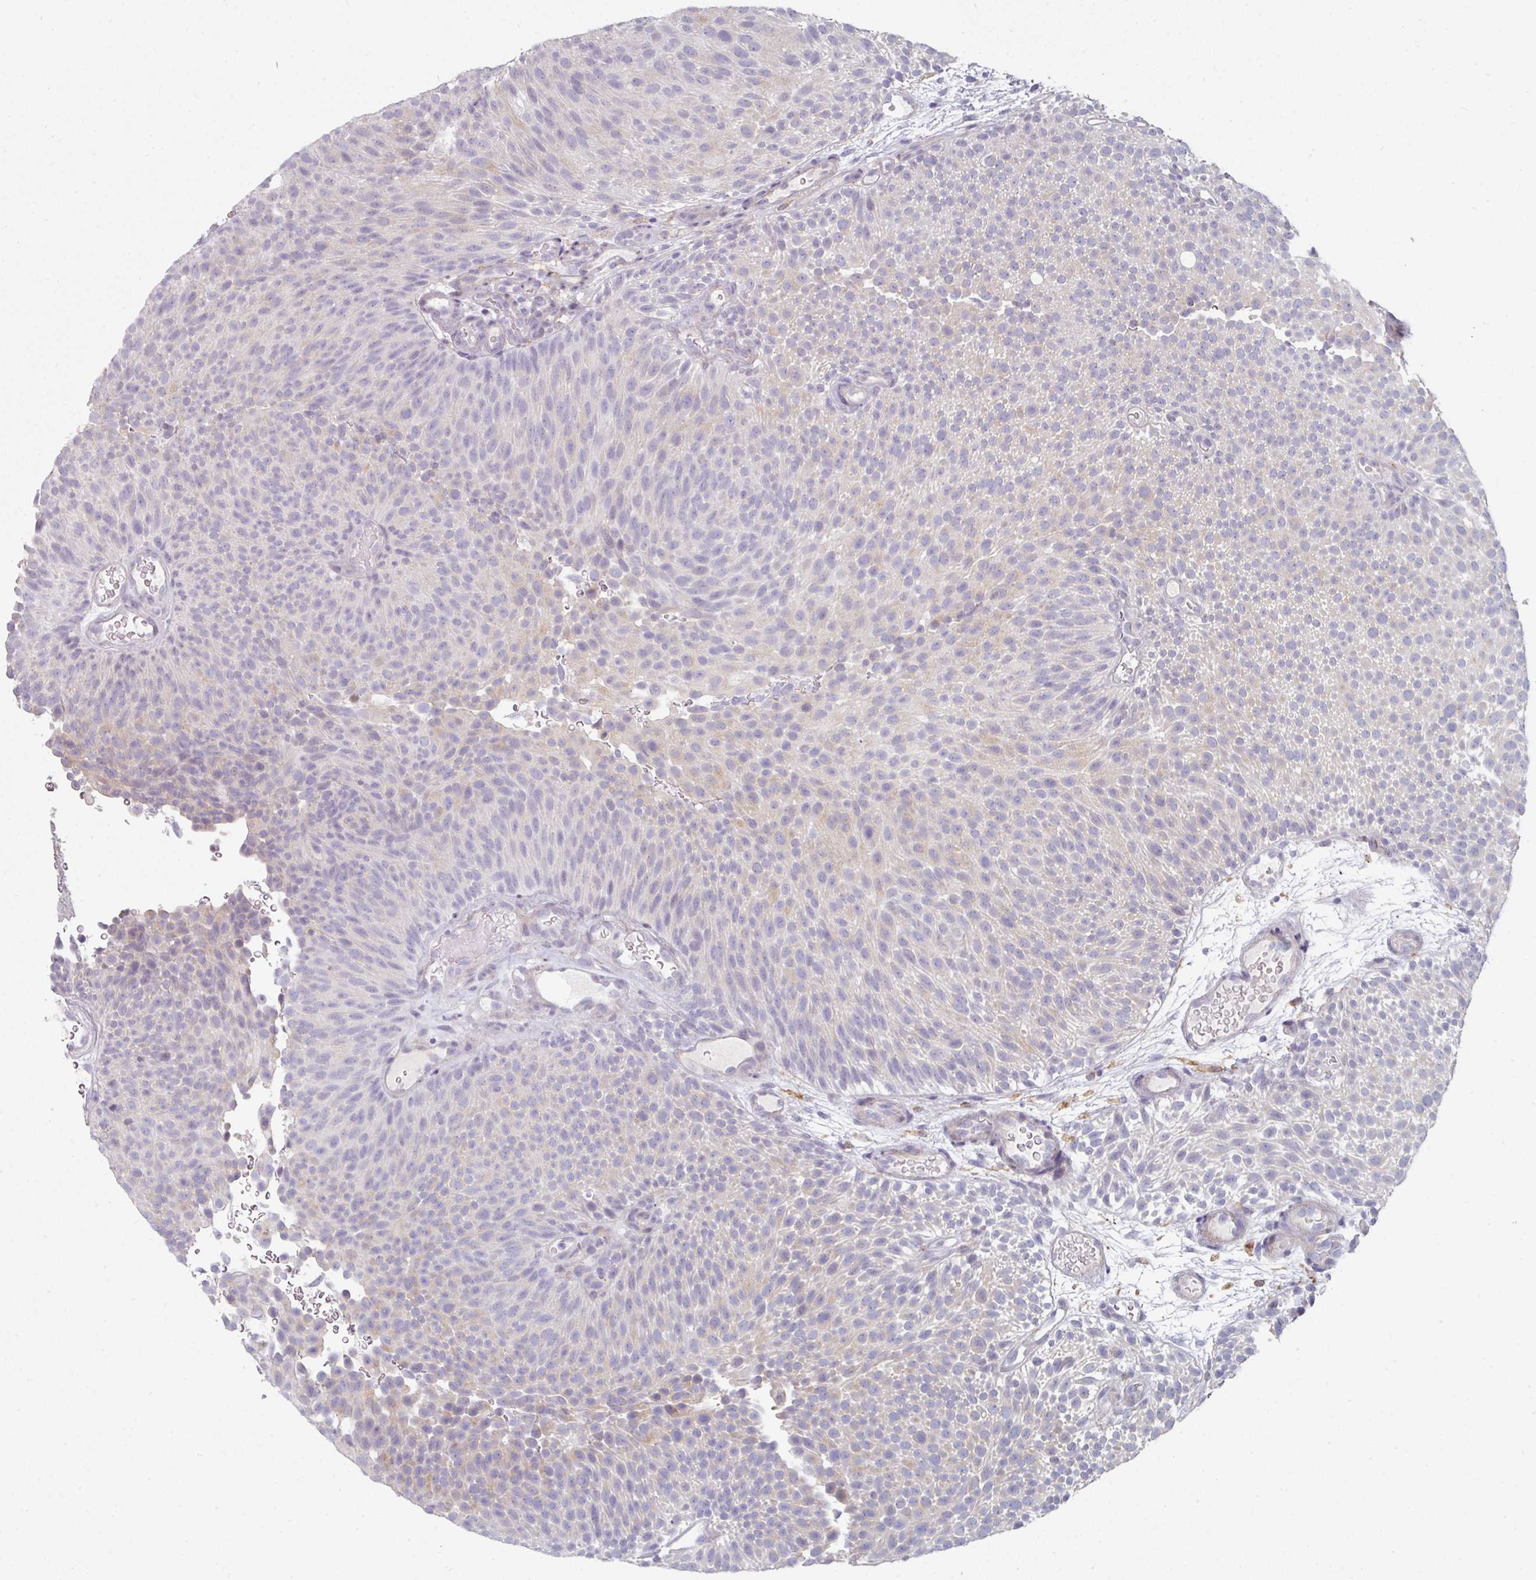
{"staining": {"intensity": "weak", "quantity": "<25%", "location": "cytoplasmic/membranous"}, "tissue": "urothelial cancer", "cell_type": "Tumor cells", "image_type": "cancer", "snomed": [{"axis": "morphology", "description": "Urothelial carcinoma, Low grade"}, {"axis": "topography", "description": "Urinary bladder"}], "caption": "This is a micrograph of immunohistochemistry (IHC) staining of low-grade urothelial carcinoma, which shows no staining in tumor cells.", "gene": "WSB2", "patient": {"sex": "male", "age": 78}}